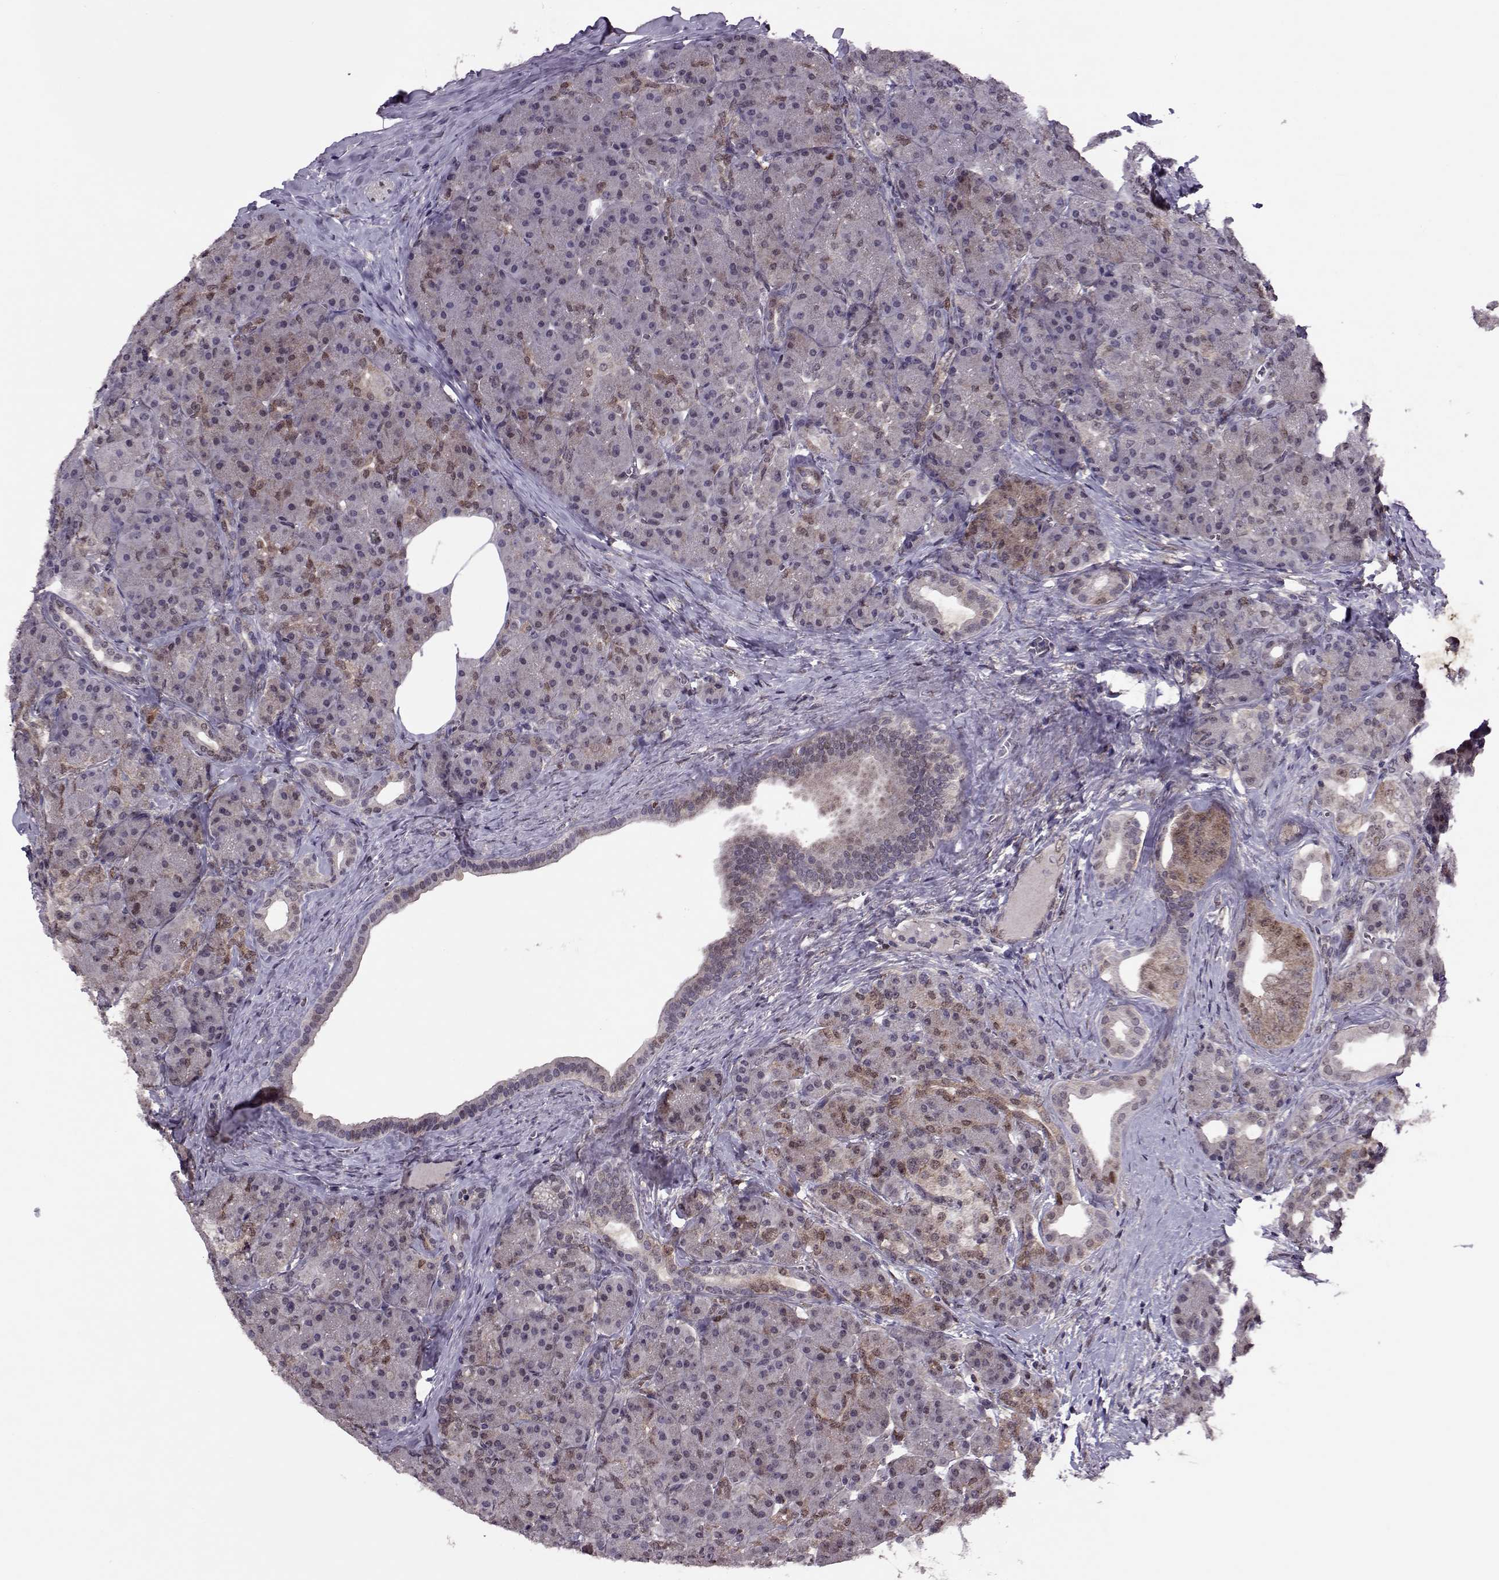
{"staining": {"intensity": "weak", "quantity": "<25%", "location": "nuclear"}, "tissue": "pancreas", "cell_type": "Exocrine glandular cells", "image_type": "normal", "snomed": [{"axis": "morphology", "description": "Normal tissue, NOS"}, {"axis": "topography", "description": "Pancreas"}], "caption": "A high-resolution histopathology image shows immunohistochemistry staining of normal pancreas, which reveals no significant staining in exocrine glandular cells.", "gene": "CDK4", "patient": {"sex": "male", "age": 57}}